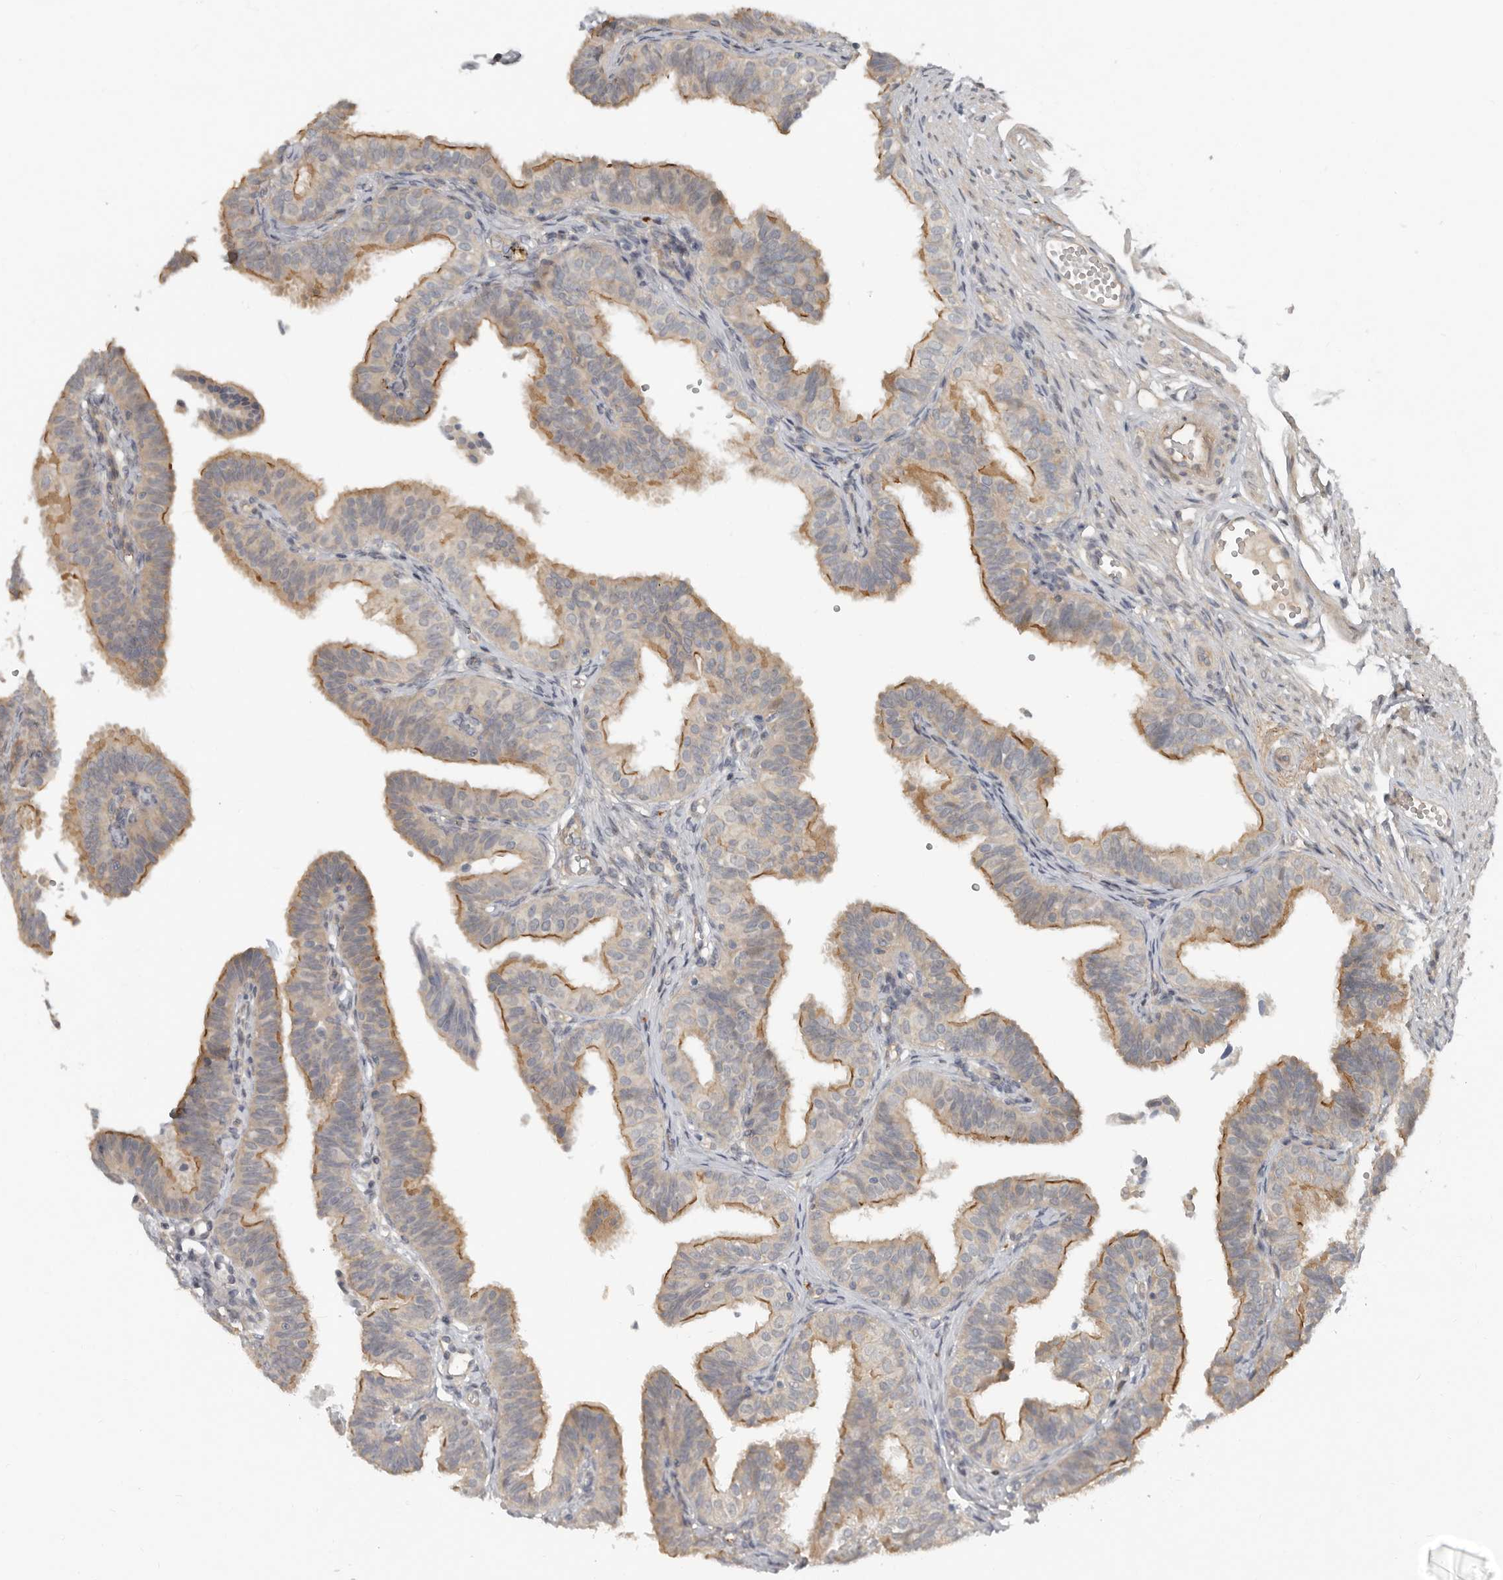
{"staining": {"intensity": "moderate", "quantity": "<25%", "location": "cytoplasmic/membranous"}, "tissue": "fallopian tube", "cell_type": "Glandular cells", "image_type": "normal", "snomed": [{"axis": "morphology", "description": "Normal tissue, NOS"}, {"axis": "topography", "description": "Fallopian tube"}], "caption": "High-power microscopy captured an immunohistochemistry (IHC) micrograph of unremarkable fallopian tube, revealing moderate cytoplasmic/membranous expression in approximately <25% of glandular cells.", "gene": "TEAD3", "patient": {"sex": "female", "age": 35}}